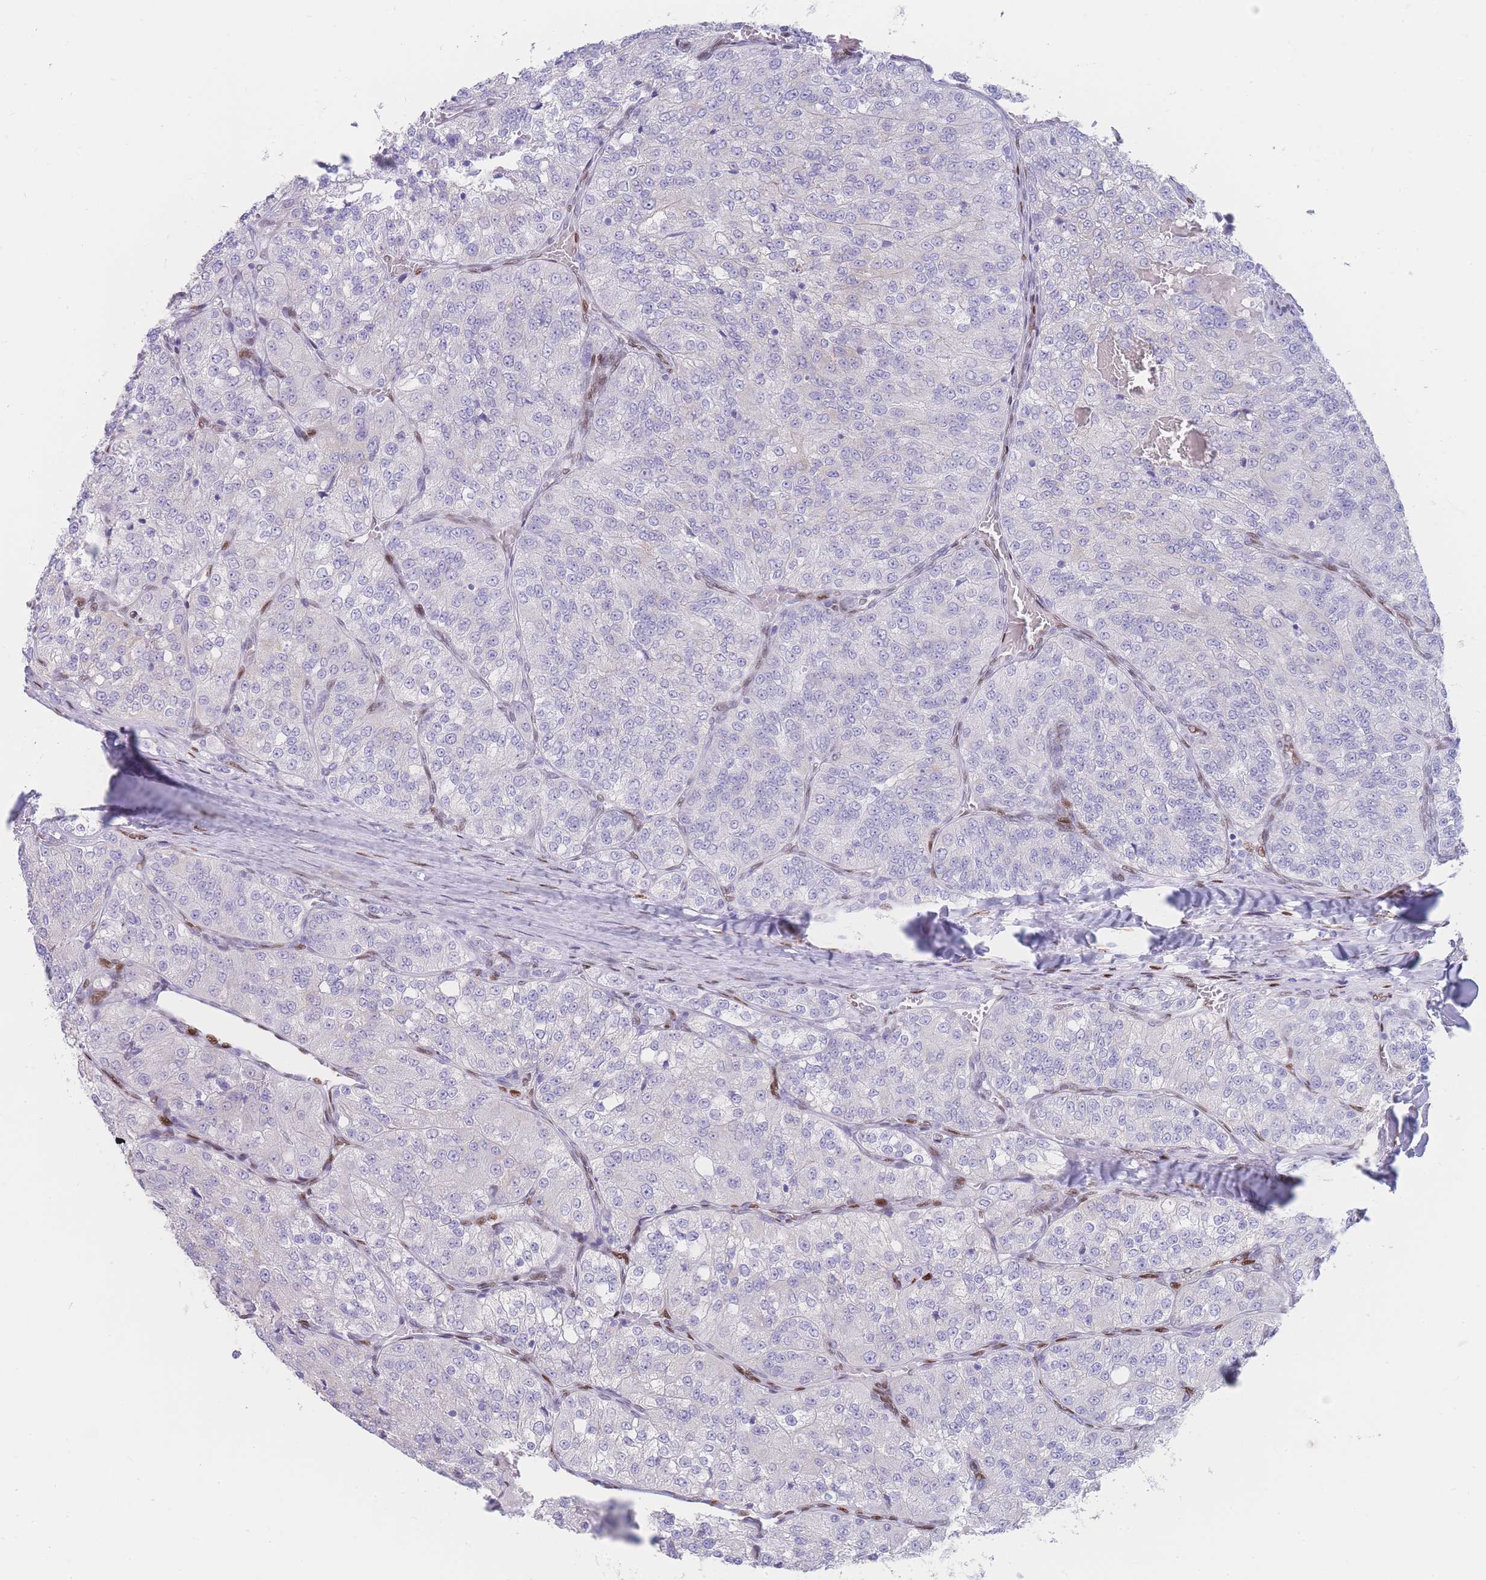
{"staining": {"intensity": "negative", "quantity": "none", "location": "none"}, "tissue": "renal cancer", "cell_type": "Tumor cells", "image_type": "cancer", "snomed": [{"axis": "morphology", "description": "Adenocarcinoma, NOS"}, {"axis": "topography", "description": "Kidney"}], "caption": "Immunohistochemistry of renal cancer exhibits no positivity in tumor cells.", "gene": "PSMB5", "patient": {"sex": "female", "age": 63}}